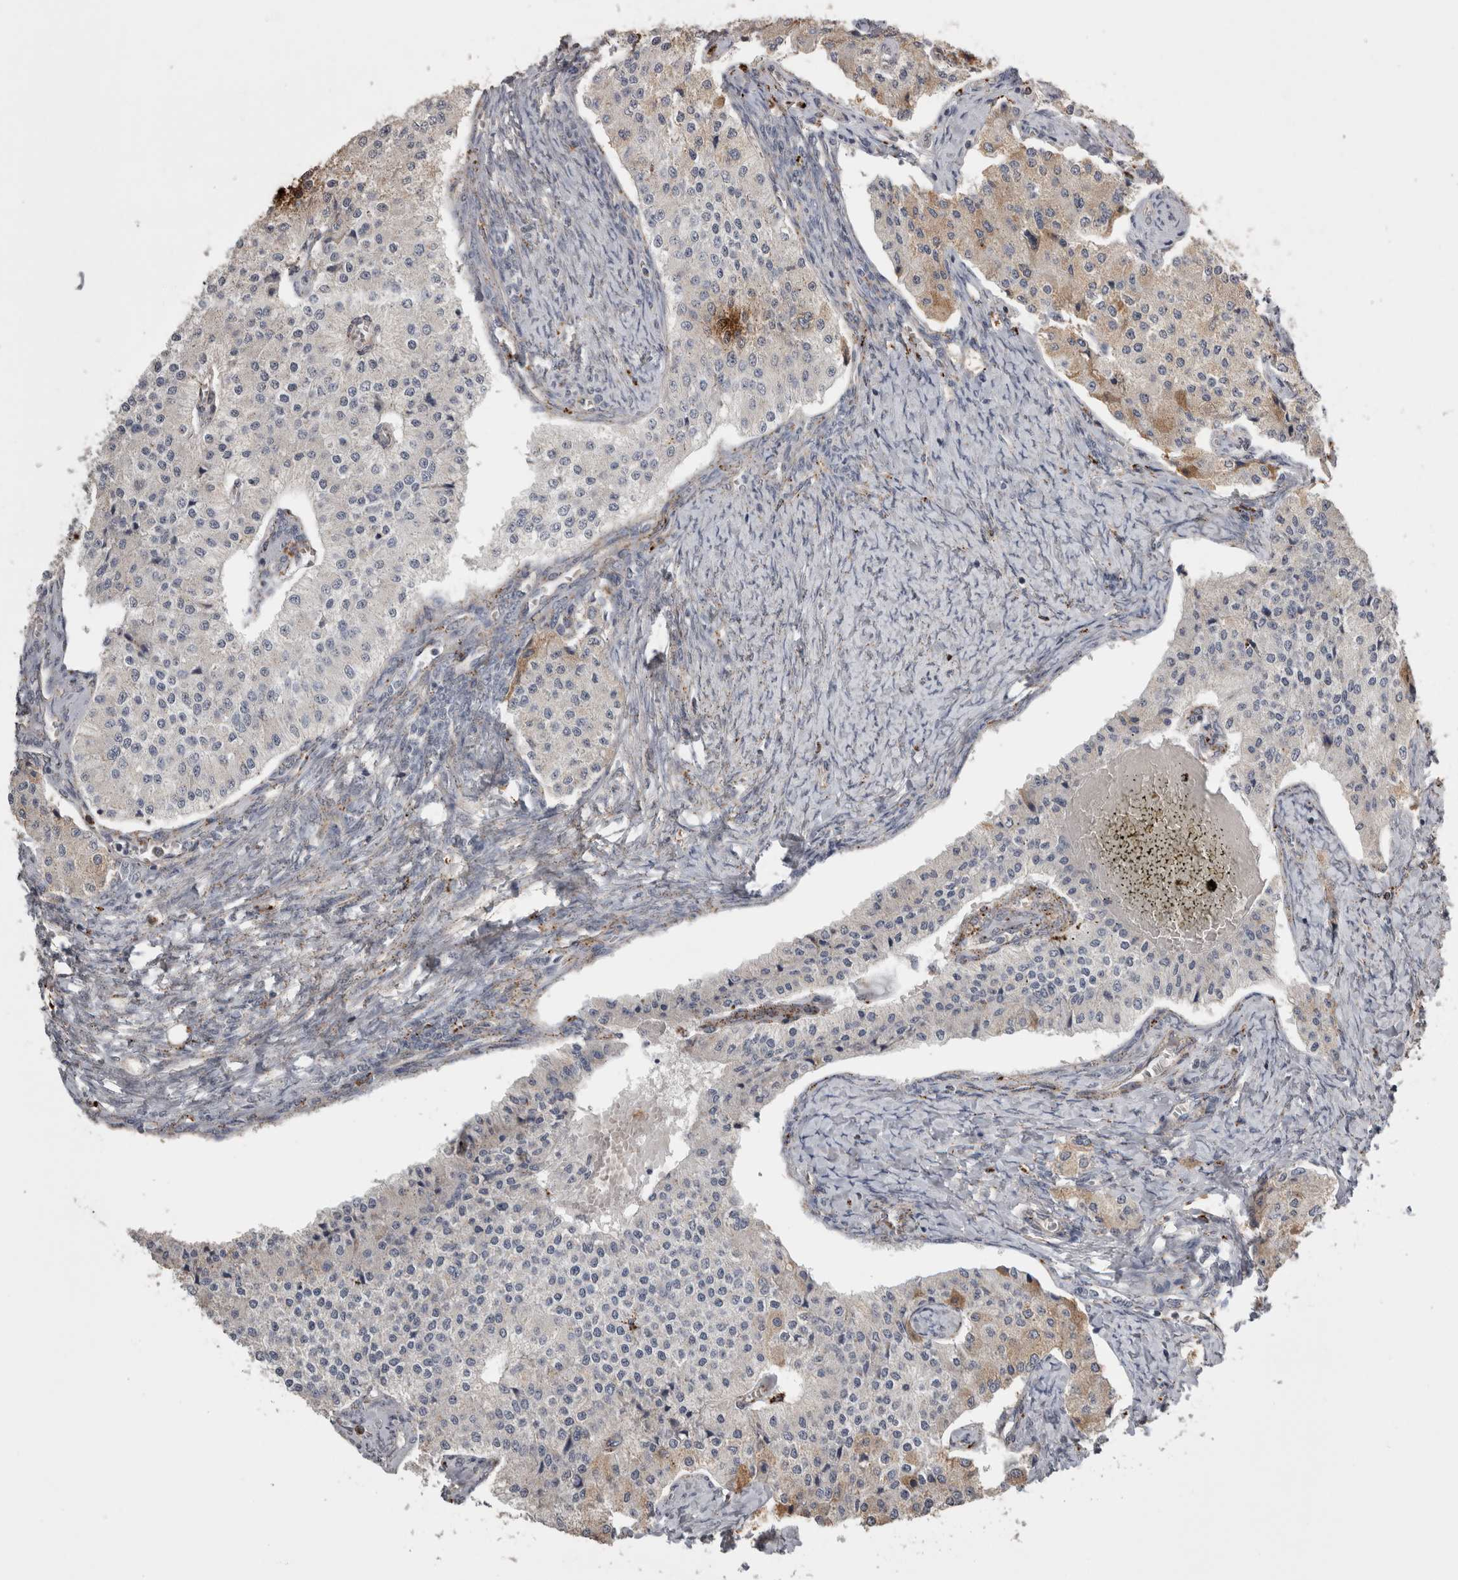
{"staining": {"intensity": "moderate", "quantity": "<25%", "location": "cytoplasmic/membranous"}, "tissue": "carcinoid", "cell_type": "Tumor cells", "image_type": "cancer", "snomed": [{"axis": "morphology", "description": "Carcinoid, malignant, NOS"}, {"axis": "topography", "description": "Colon"}], "caption": "This is an image of IHC staining of malignant carcinoid, which shows moderate expression in the cytoplasmic/membranous of tumor cells.", "gene": "CTSZ", "patient": {"sex": "female", "age": 52}}